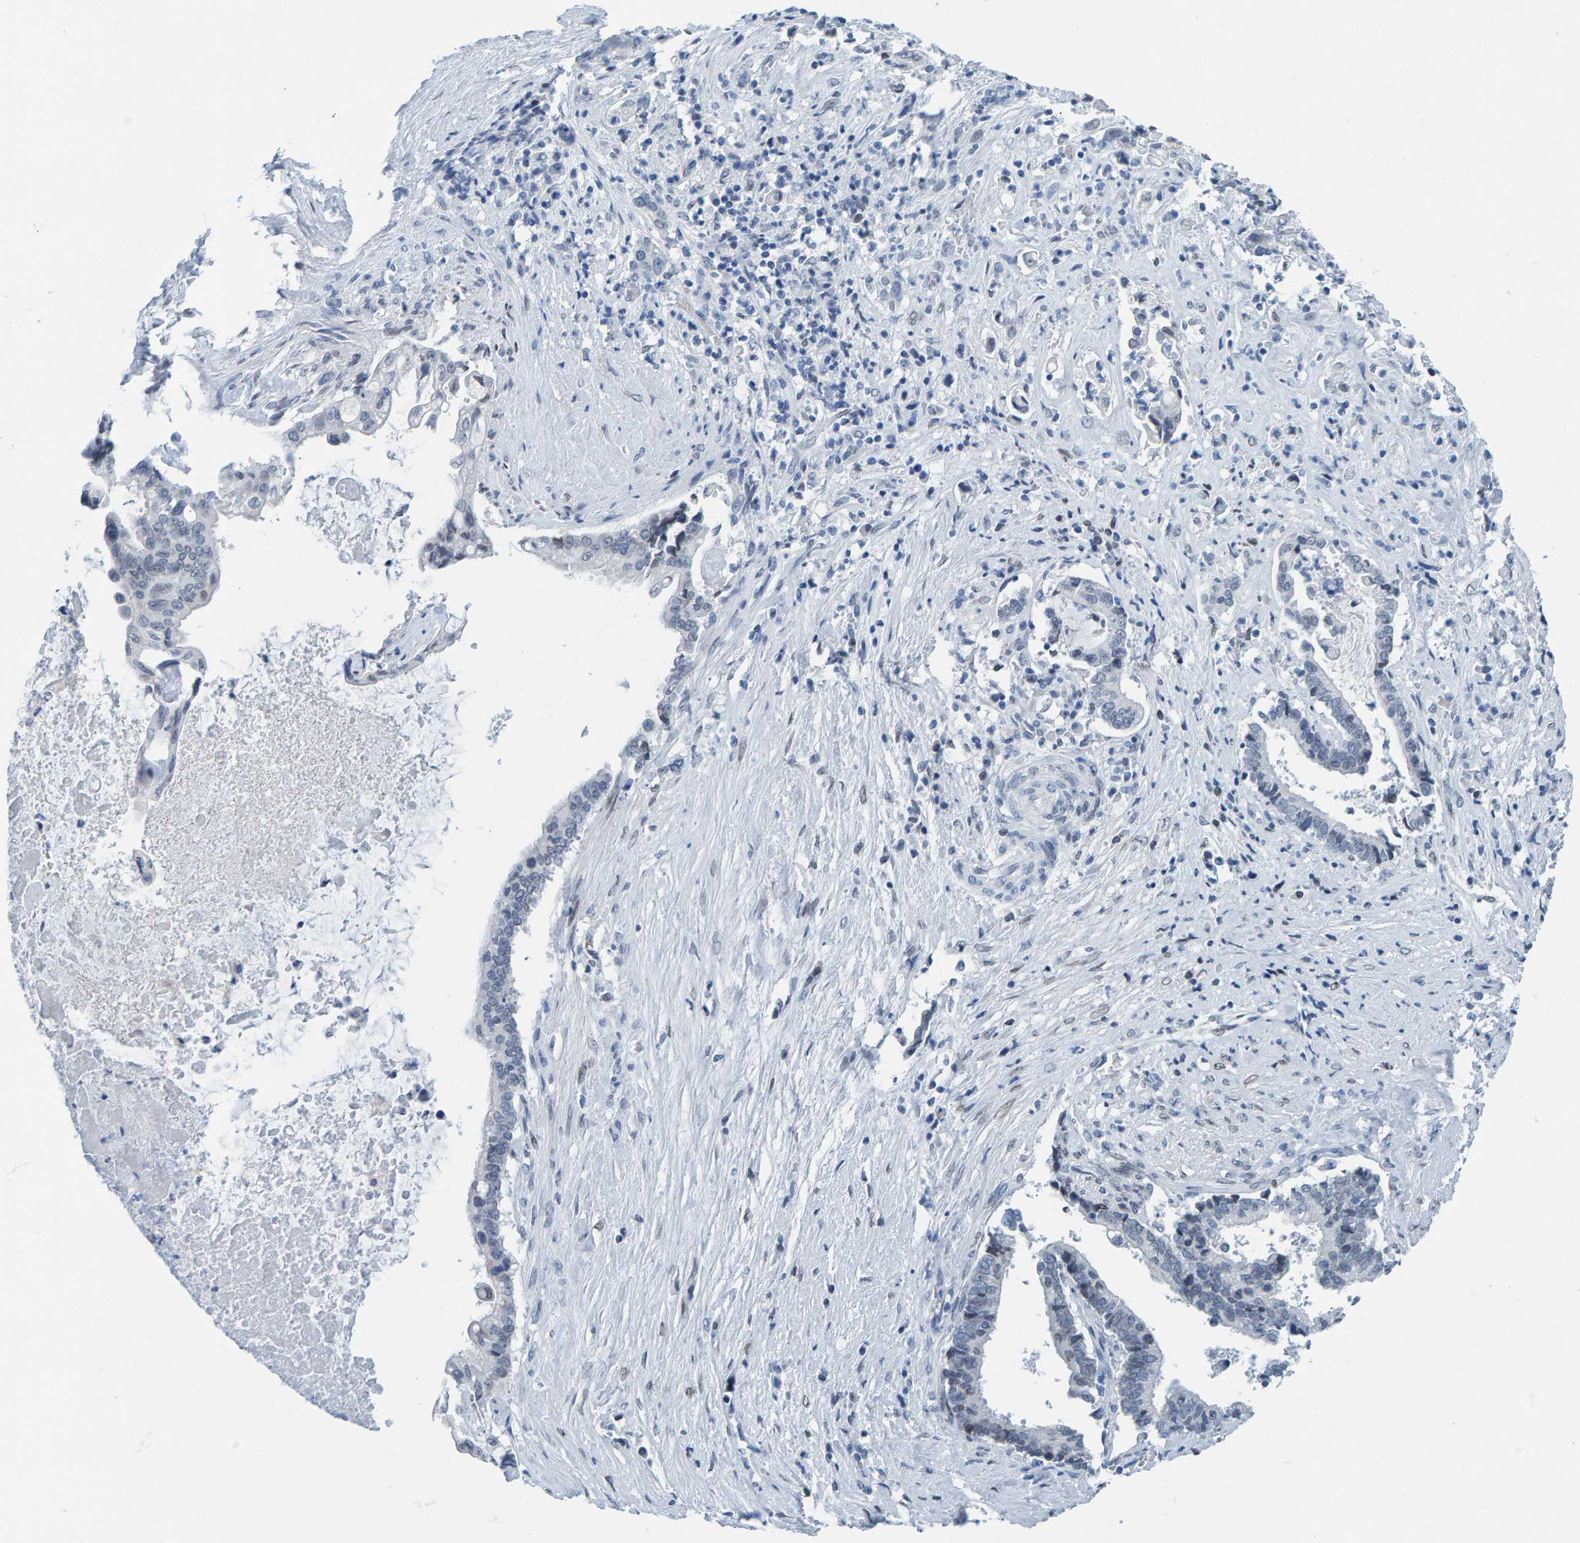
{"staining": {"intensity": "negative", "quantity": "none", "location": "none"}, "tissue": "liver cancer", "cell_type": "Tumor cells", "image_type": "cancer", "snomed": [{"axis": "morphology", "description": "Cholangiocarcinoma"}, {"axis": "topography", "description": "Liver"}], "caption": "IHC image of liver cancer stained for a protein (brown), which exhibits no staining in tumor cells.", "gene": "LMNB2", "patient": {"sex": "male", "age": 57}}